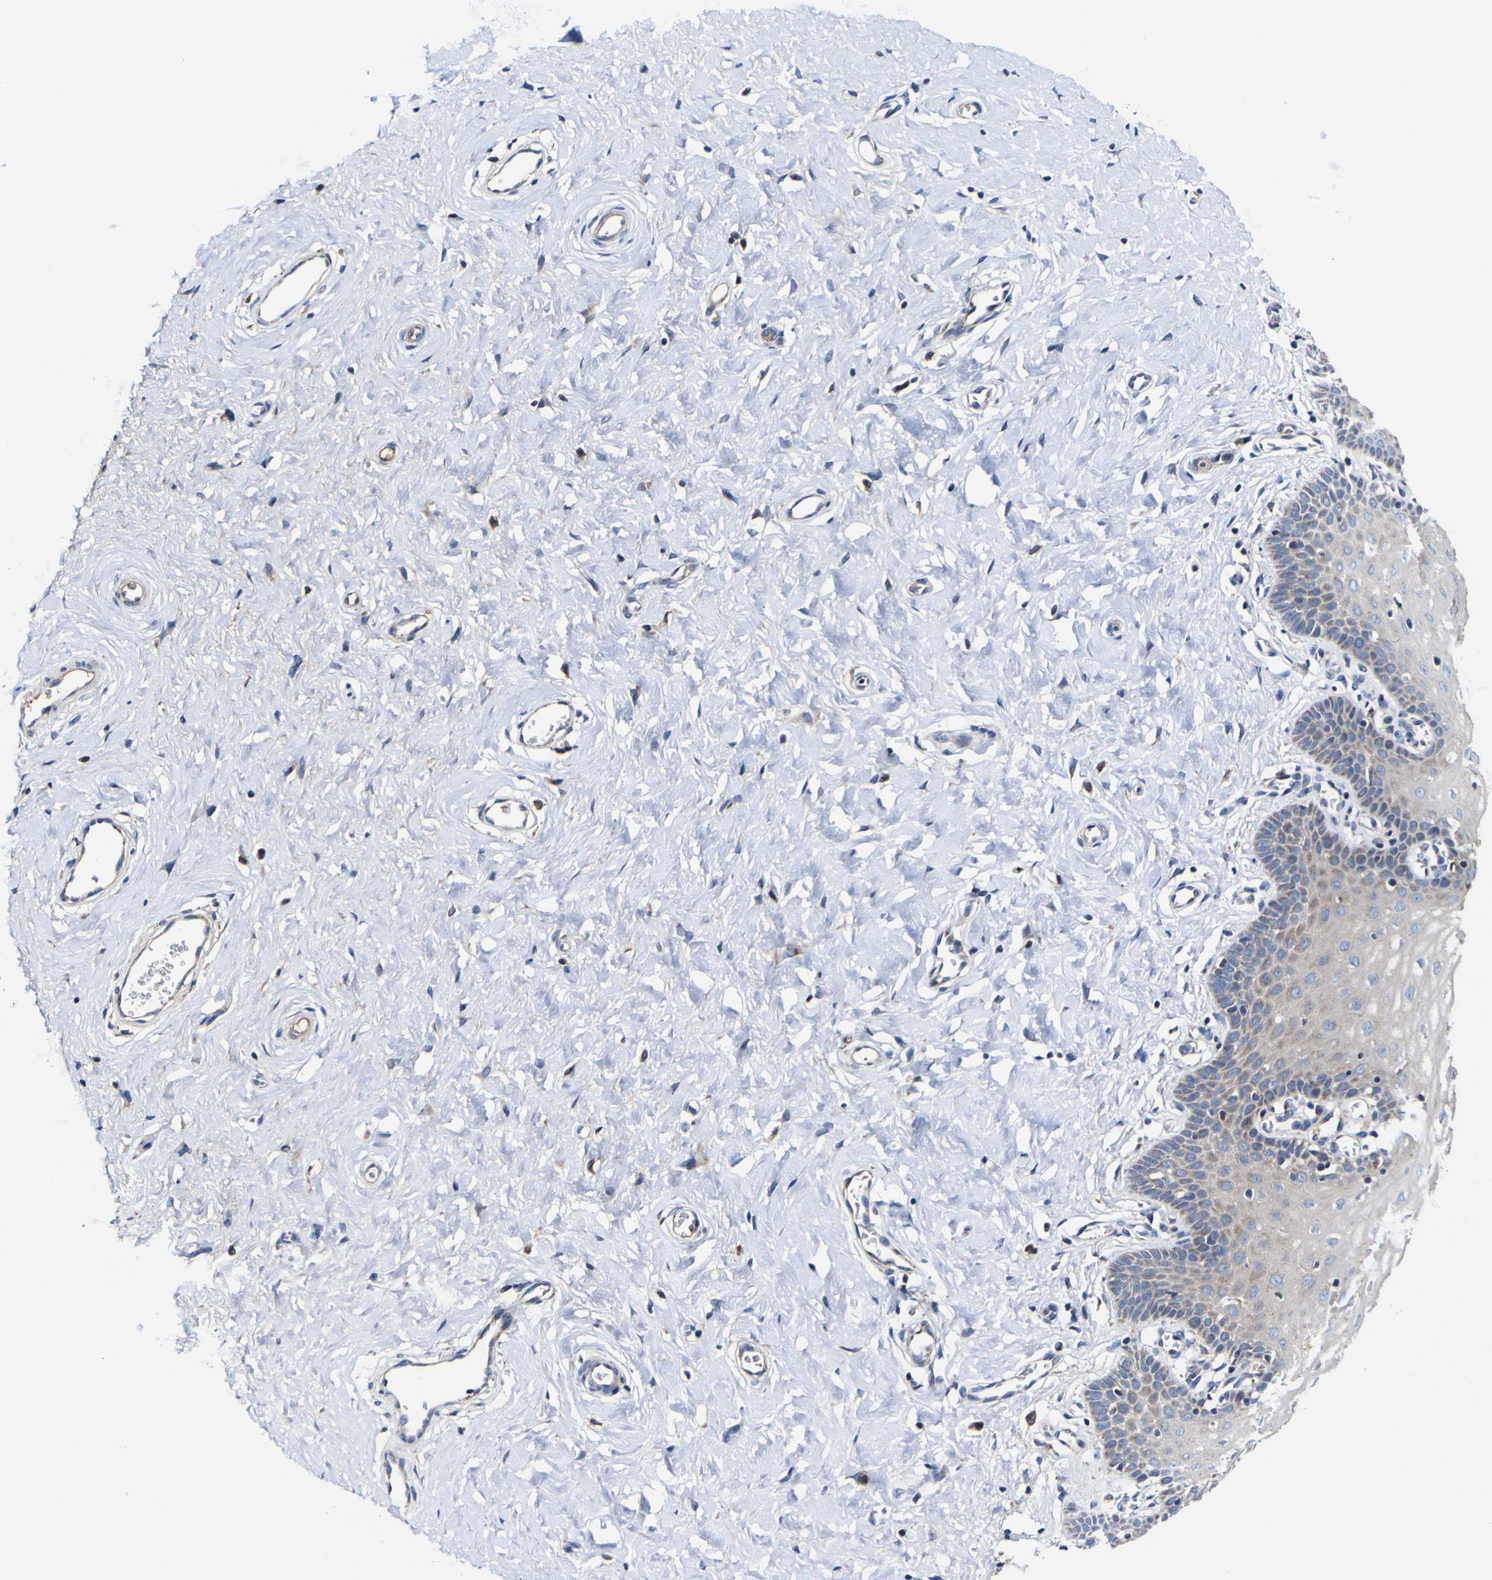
{"staining": {"intensity": "negative", "quantity": "none", "location": "none"}, "tissue": "cervix", "cell_type": "Glandular cells", "image_type": "normal", "snomed": [{"axis": "morphology", "description": "Normal tissue, NOS"}, {"axis": "topography", "description": "Cervix"}], "caption": "DAB (3,3'-diaminobenzidine) immunohistochemical staining of normal human cervix shows no significant staining in glandular cells.", "gene": "CCDC90B", "patient": {"sex": "female", "age": 55}}